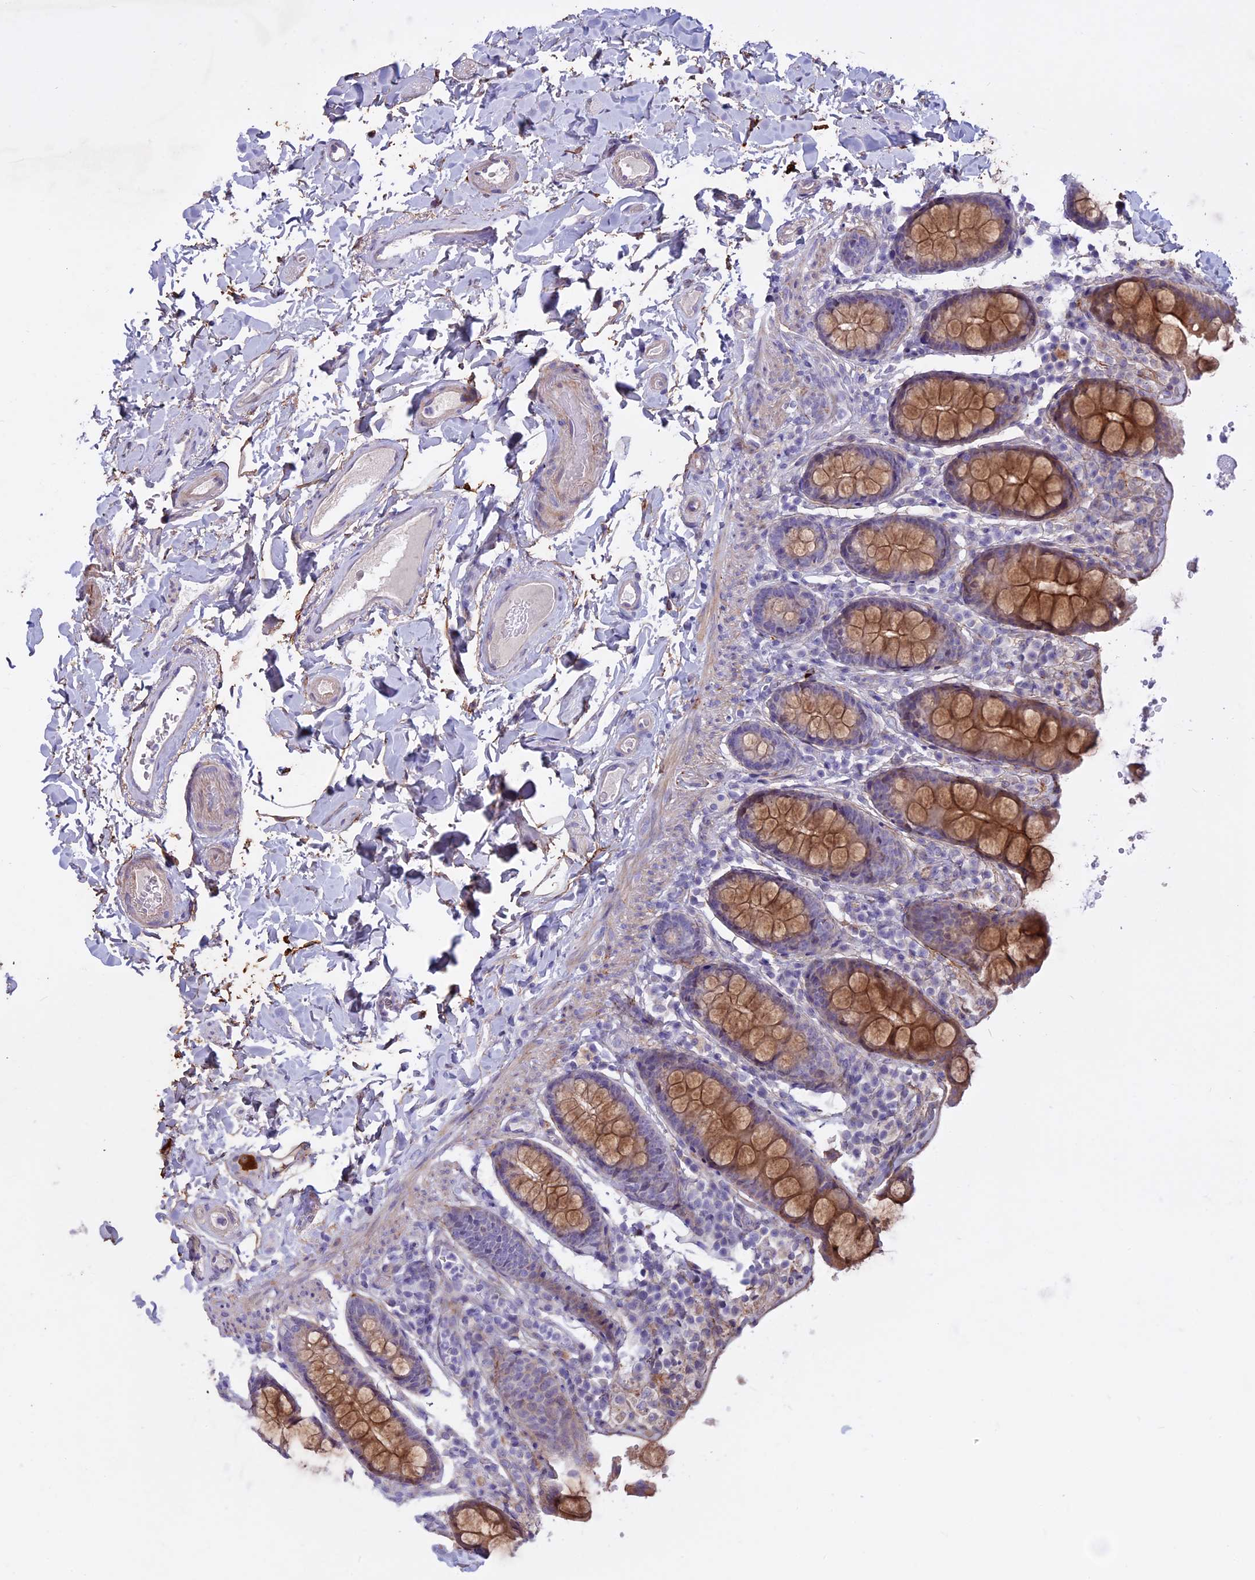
{"staining": {"intensity": "negative", "quantity": "none", "location": "none"}, "tissue": "colon", "cell_type": "Endothelial cells", "image_type": "normal", "snomed": [{"axis": "morphology", "description": "Normal tissue, NOS"}, {"axis": "topography", "description": "Colon"}, {"axis": "topography", "description": "Peripheral nerve tissue"}], "caption": "High magnification brightfield microscopy of normal colon stained with DAB (3,3'-diaminobenzidine) (brown) and counterstained with hematoxylin (blue): endothelial cells show no significant expression.", "gene": "SPHKAP", "patient": {"sex": "female", "age": 61}}